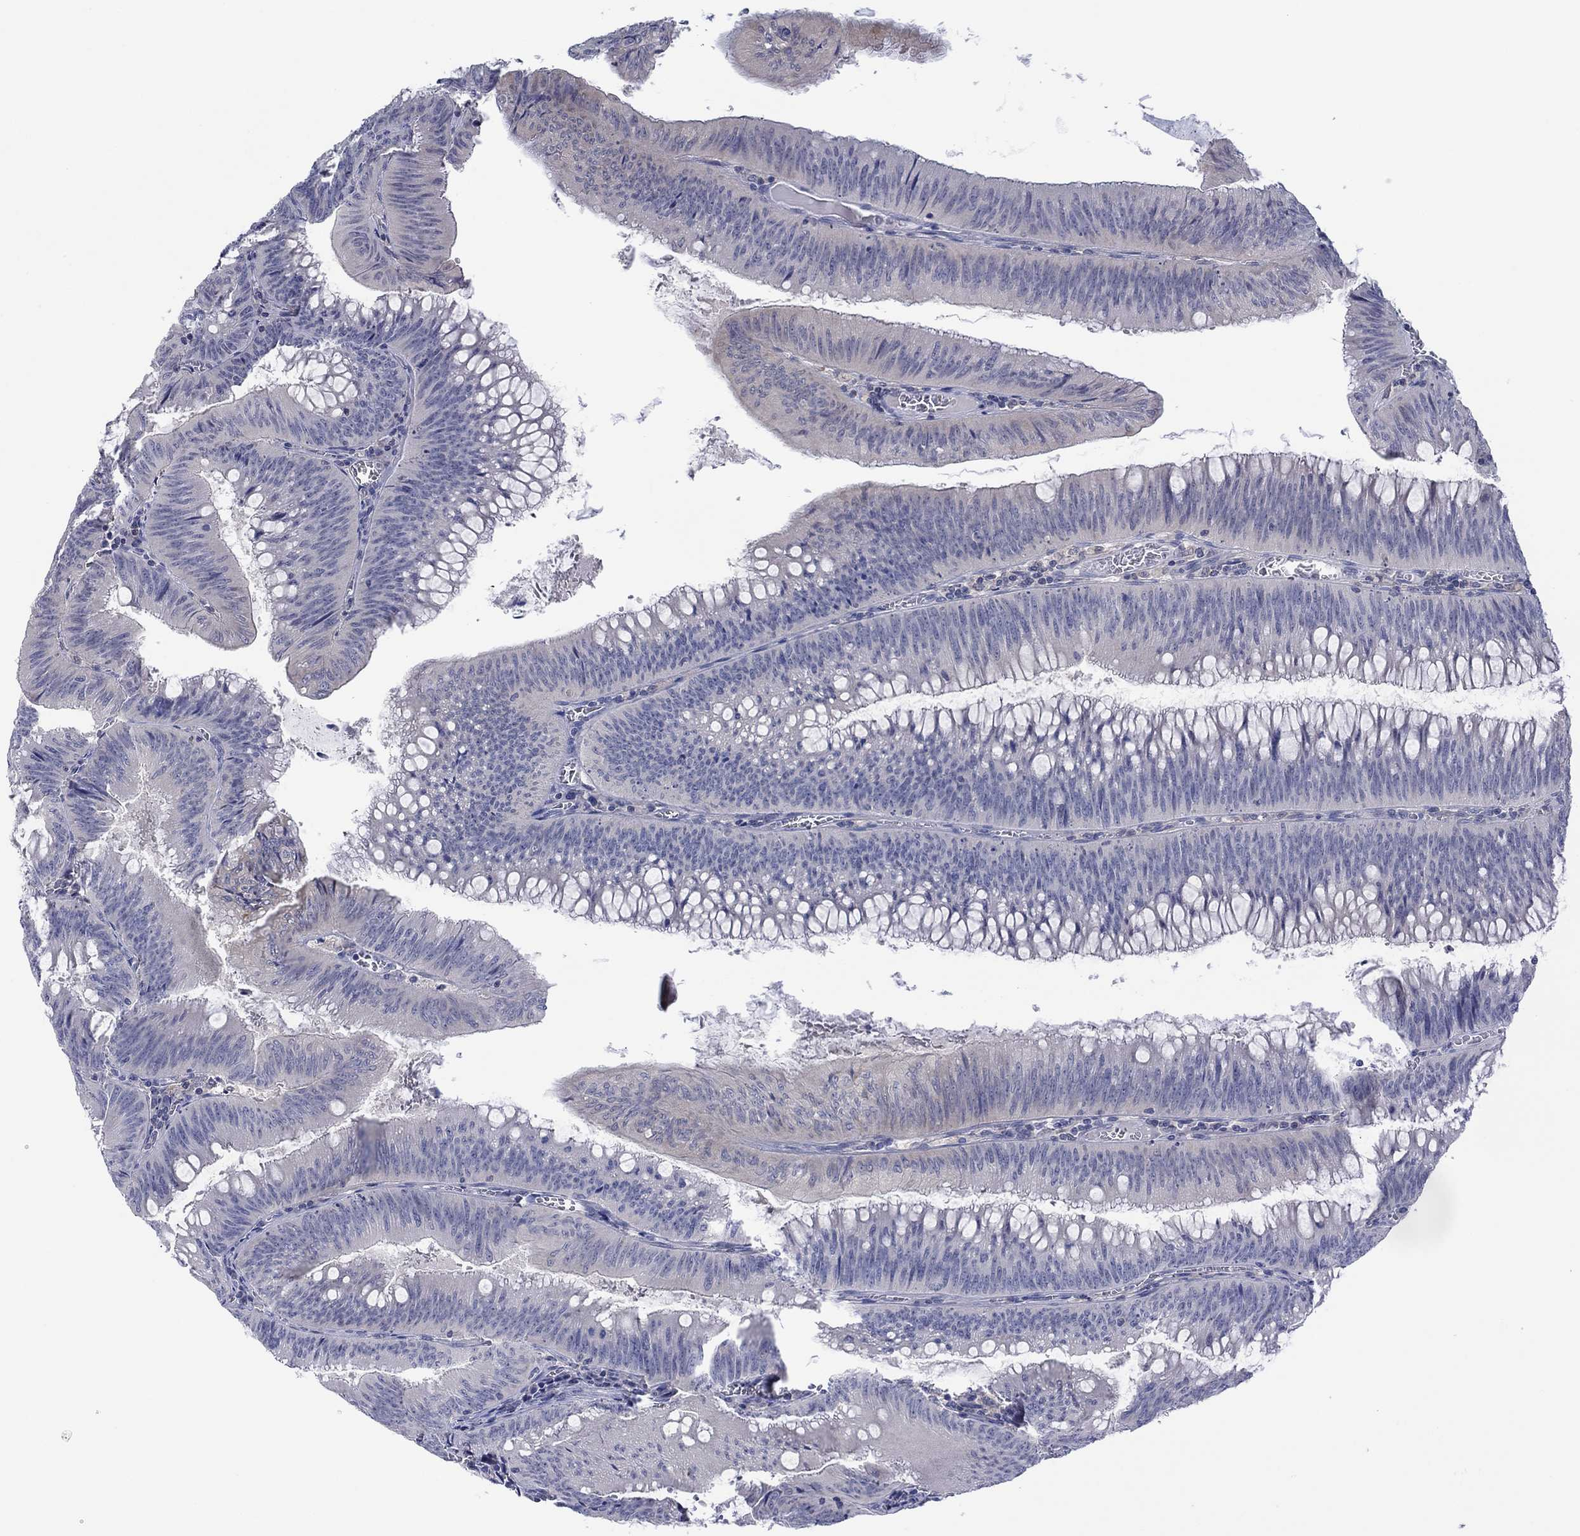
{"staining": {"intensity": "weak", "quantity": "<25%", "location": "cytoplasmic/membranous"}, "tissue": "colorectal cancer", "cell_type": "Tumor cells", "image_type": "cancer", "snomed": [{"axis": "morphology", "description": "Adenocarcinoma, NOS"}, {"axis": "topography", "description": "Rectum"}], "caption": "High magnification brightfield microscopy of colorectal cancer (adenocarcinoma) stained with DAB (brown) and counterstained with hematoxylin (blue): tumor cells show no significant expression.", "gene": "CYP2B6", "patient": {"sex": "female", "age": 72}}